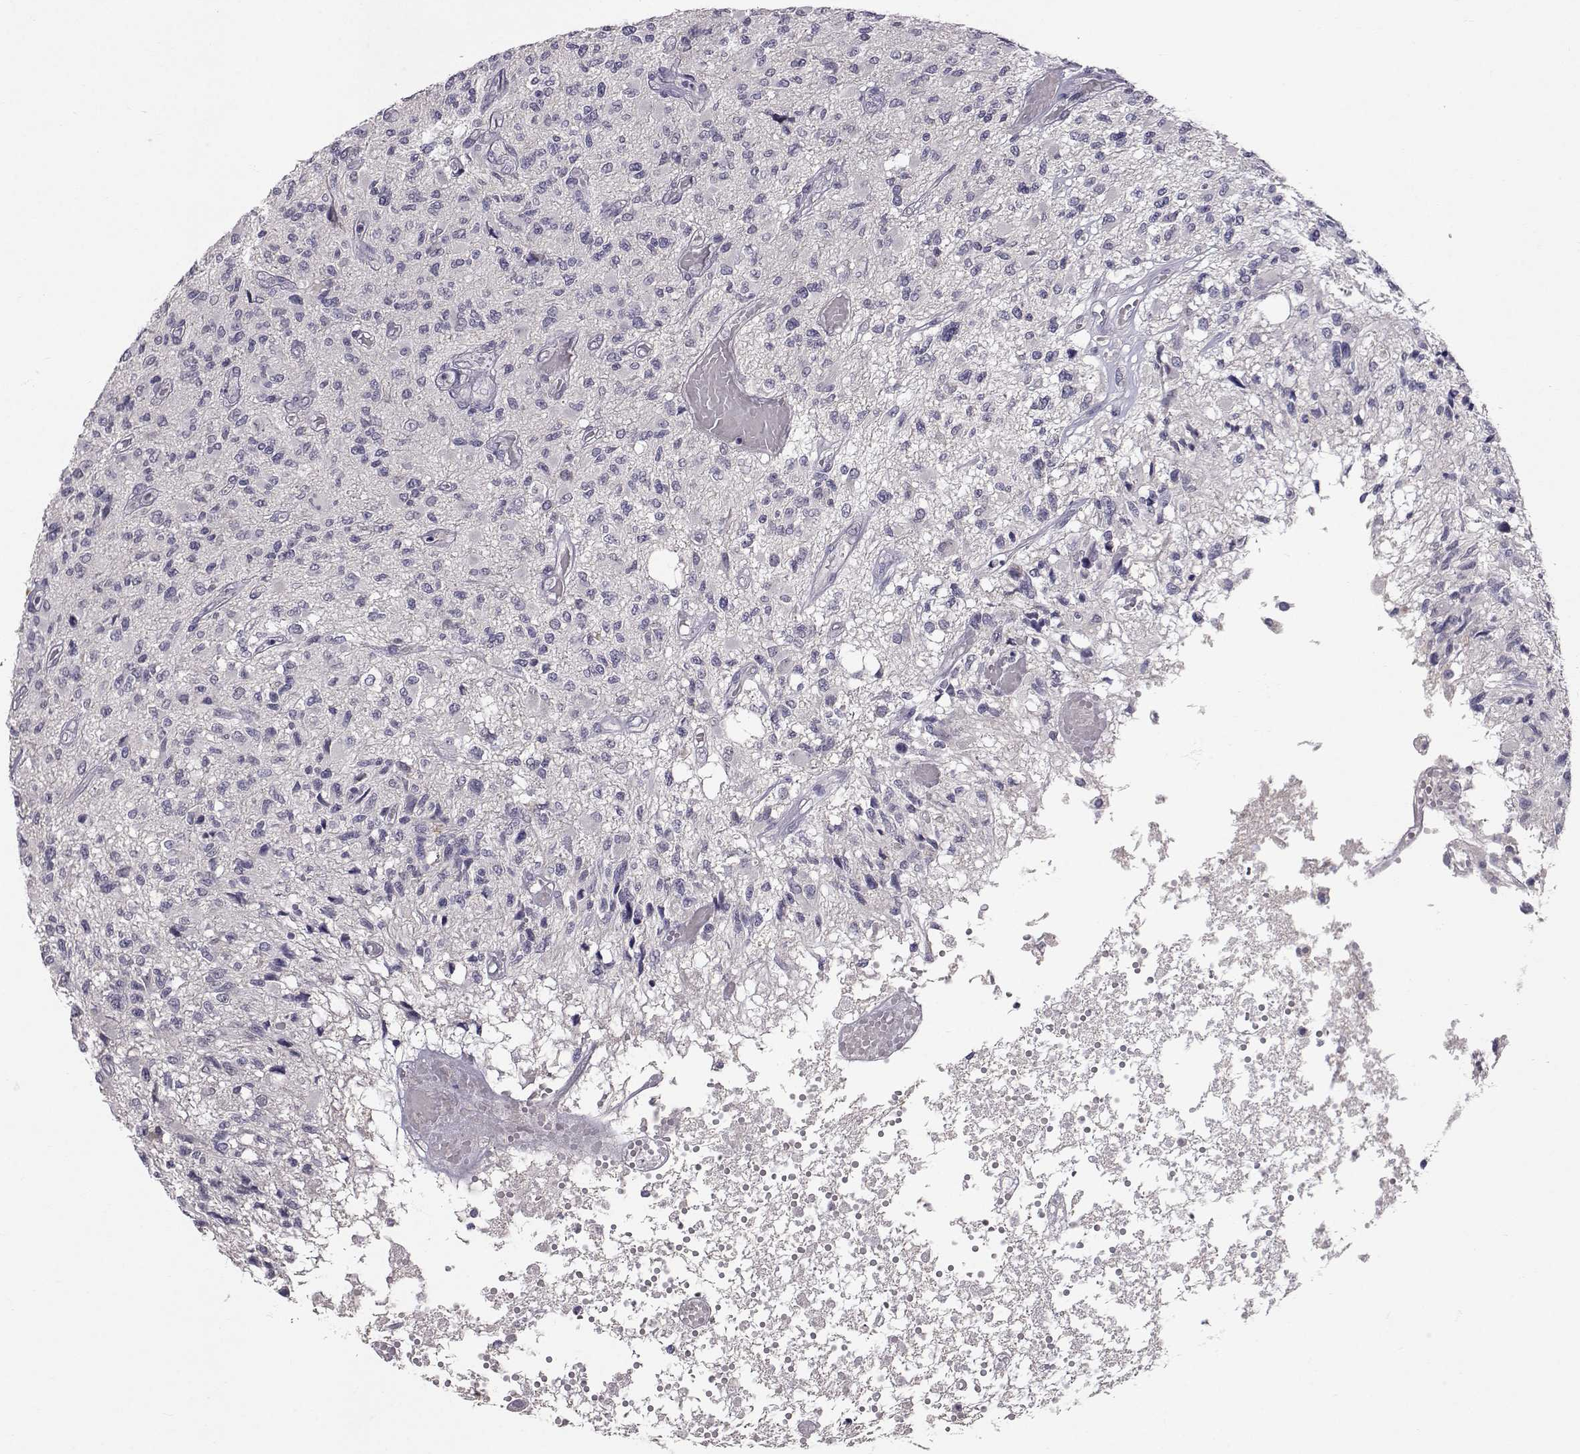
{"staining": {"intensity": "negative", "quantity": "none", "location": "none"}, "tissue": "glioma", "cell_type": "Tumor cells", "image_type": "cancer", "snomed": [{"axis": "morphology", "description": "Glioma, malignant, High grade"}, {"axis": "topography", "description": "Brain"}], "caption": "Immunohistochemistry image of human malignant high-grade glioma stained for a protein (brown), which displays no expression in tumor cells.", "gene": "SLC6A3", "patient": {"sex": "female", "age": 63}}